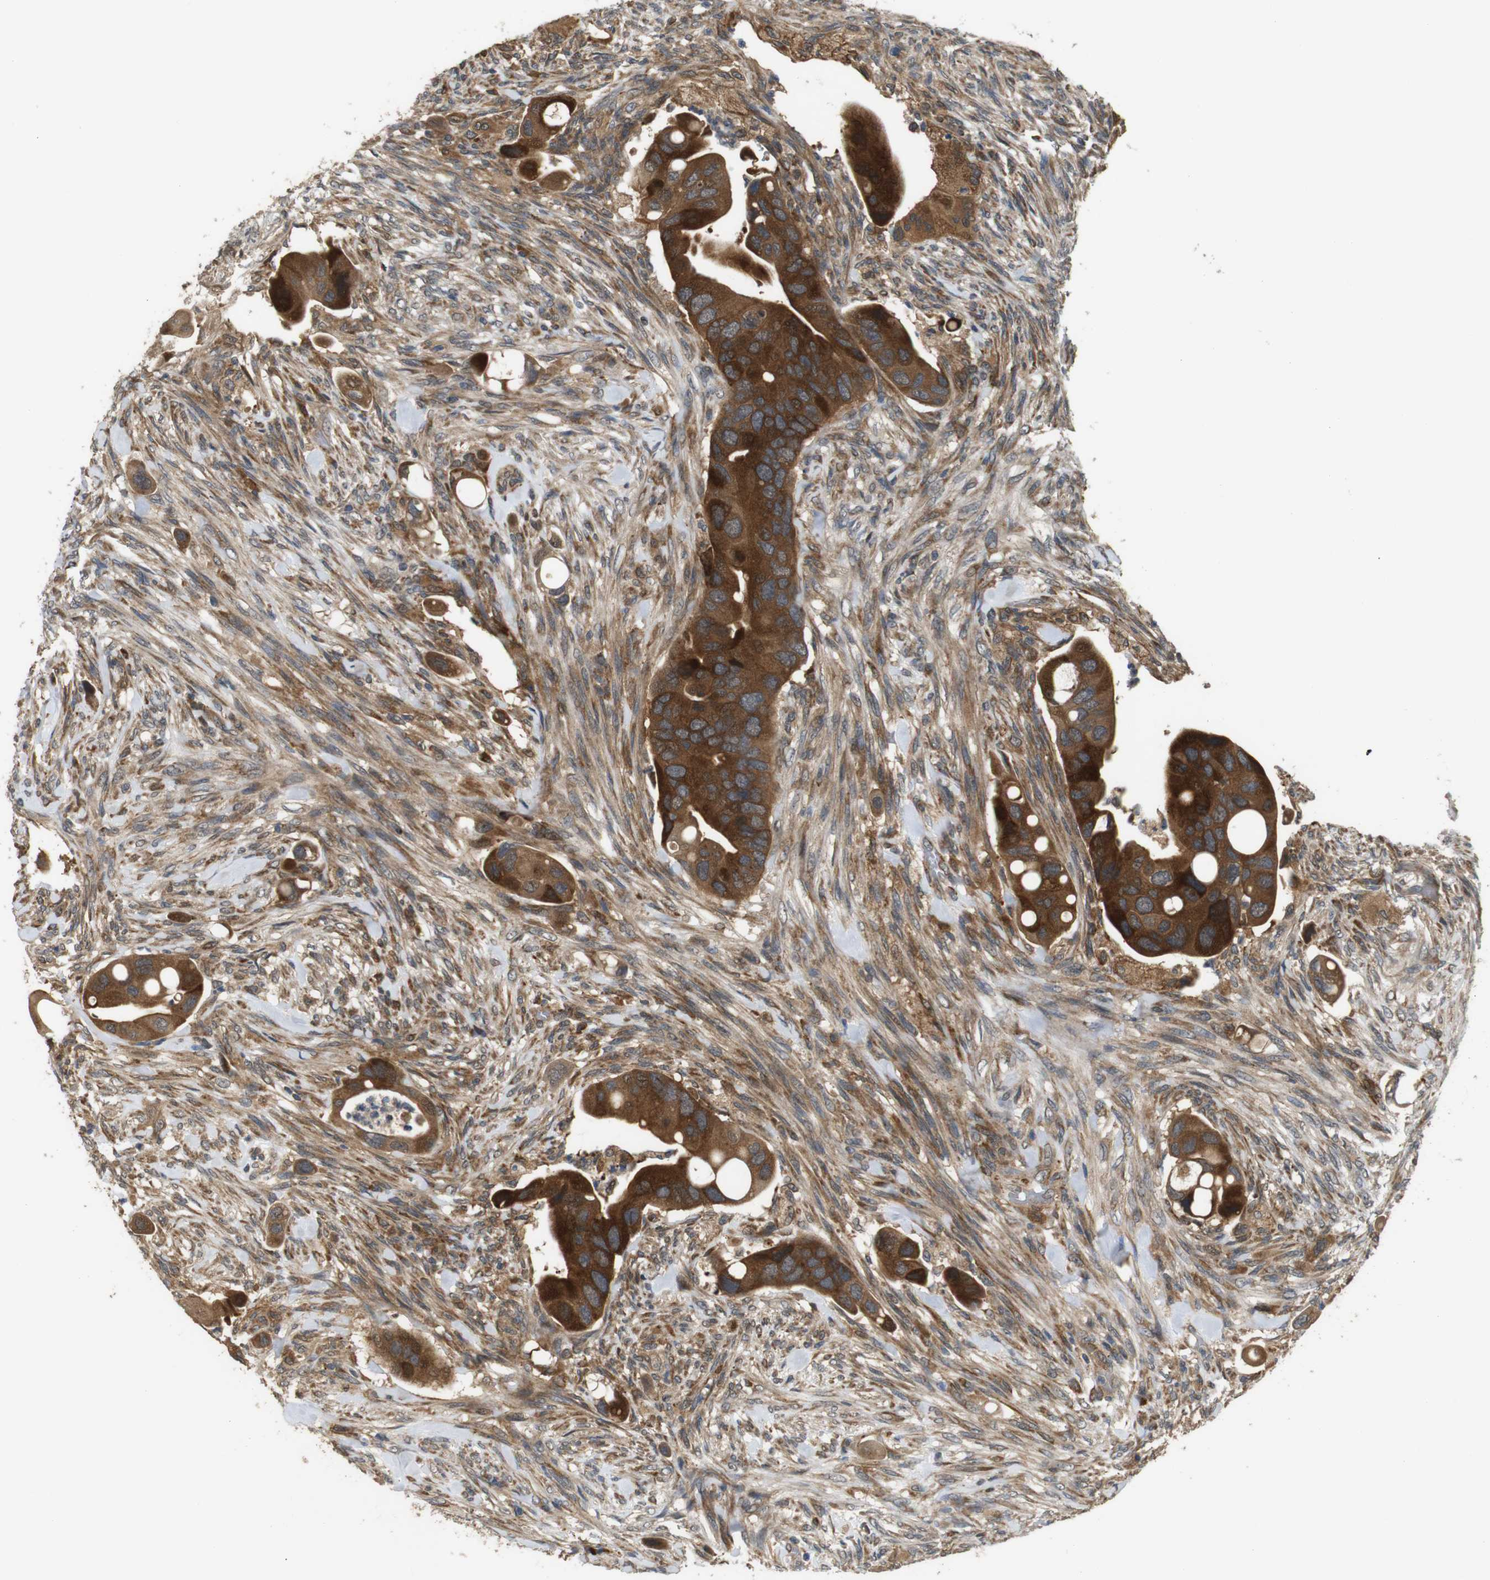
{"staining": {"intensity": "strong", "quantity": ">75%", "location": "cytoplasmic/membranous"}, "tissue": "colorectal cancer", "cell_type": "Tumor cells", "image_type": "cancer", "snomed": [{"axis": "morphology", "description": "Adenocarcinoma, NOS"}, {"axis": "topography", "description": "Rectum"}], "caption": "This is a photomicrograph of IHC staining of colorectal adenocarcinoma, which shows strong expression in the cytoplasmic/membranous of tumor cells.", "gene": "EPHB2", "patient": {"sex": "female", "age": 57}}